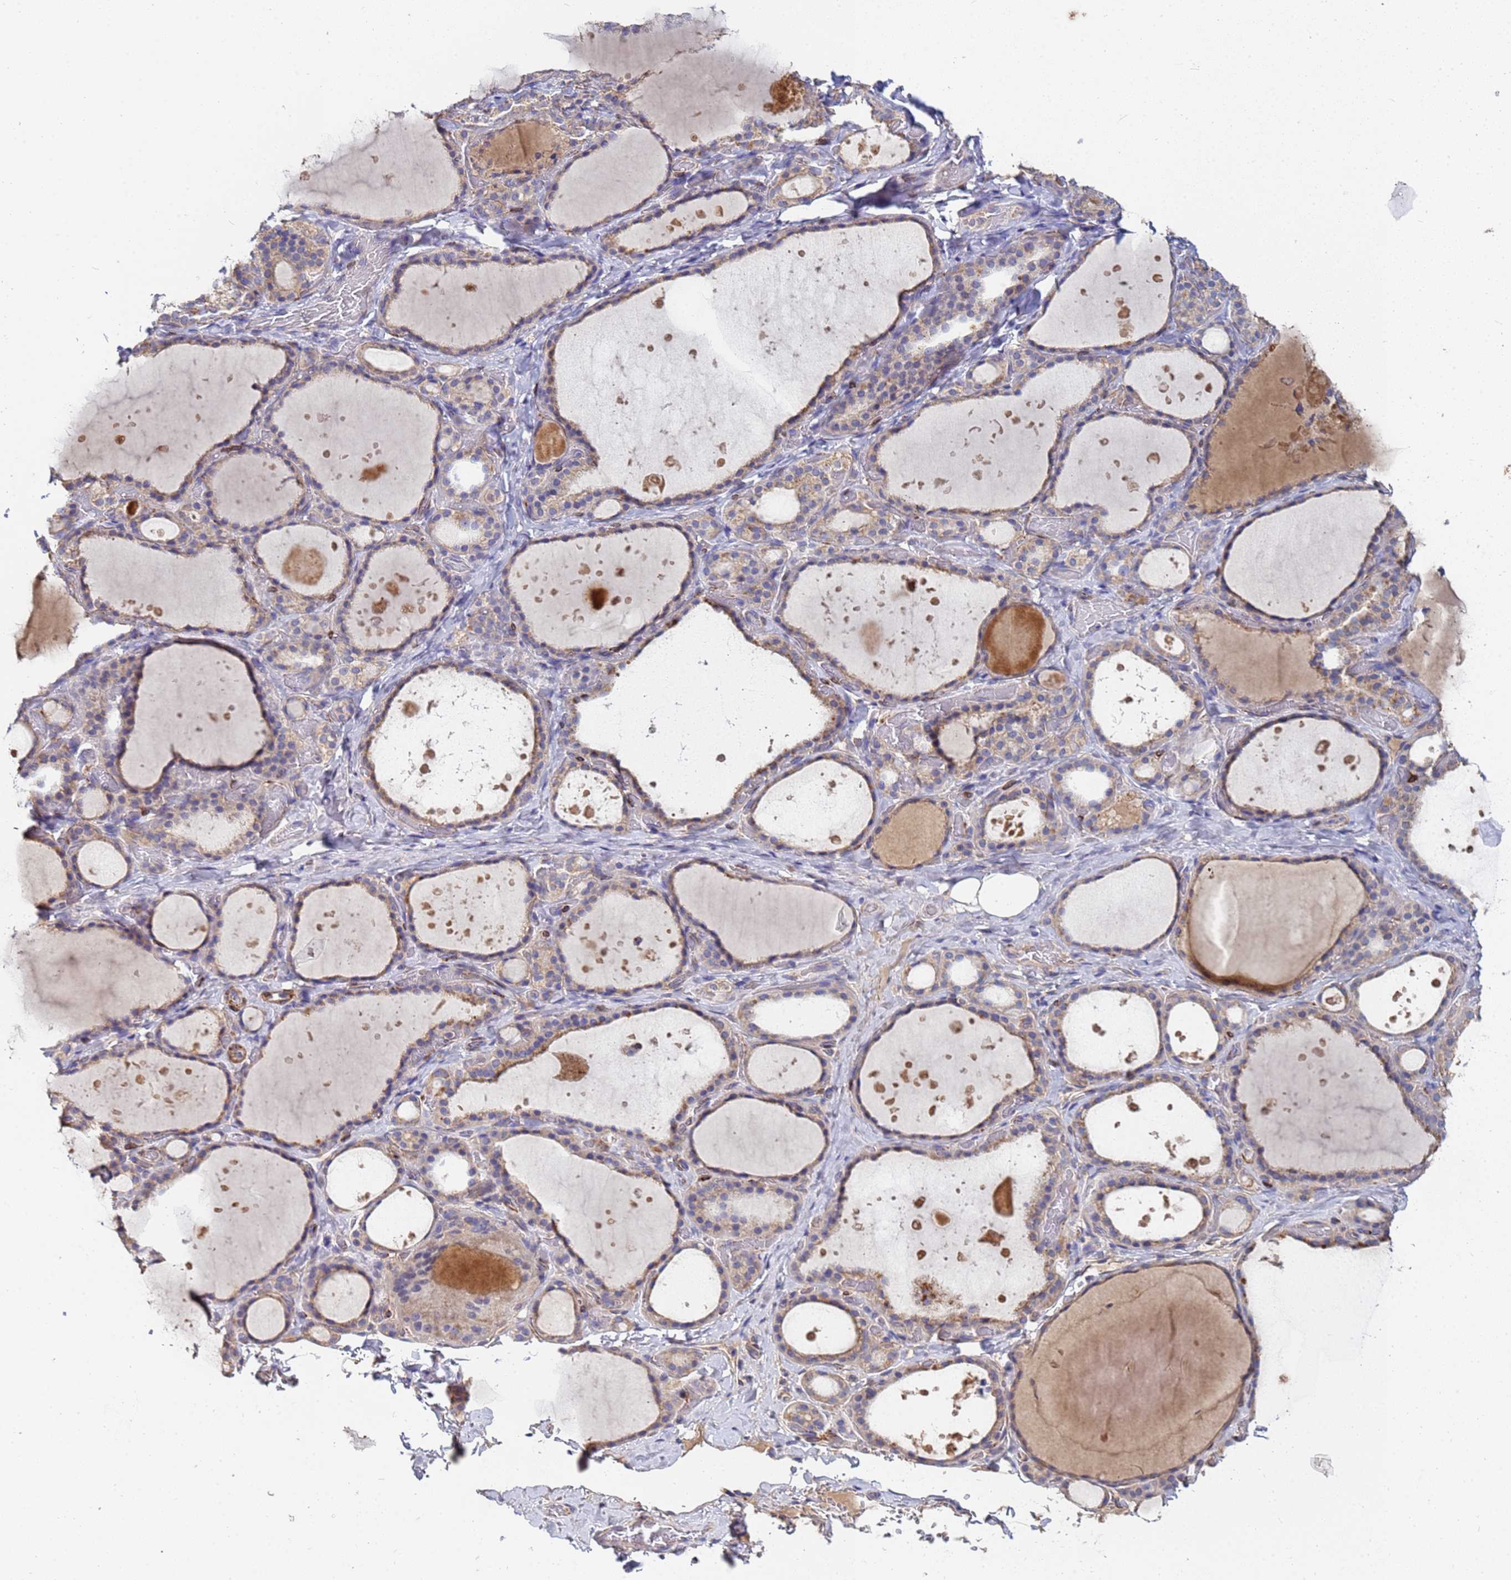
{"staining": {"intensity": "moderate", "quantity": "25%-75%", "location": "cytoplasmic/membranous"}, "tissue": "thyroid gland", "cell_type": "Glandular cells", "image_type": "normal", "snomed": [{"axis": "morphology", "description": "Normal tissue, NOS"}, {"axis": "topography", "description": "Thyroid gland"}], "caption": "Immunohistochemistry histopathology image of unremarkable thyroid gland: human thyroid gland stained using IHC displays medium levels of moderate protein expression localized specifically in the cytoplasmic/membranous of glandular cells, appearing as a cytoplasmic/membranous brown color.", "gene": "C5orf34", "patient": {"sex": "female", "age": 44}}